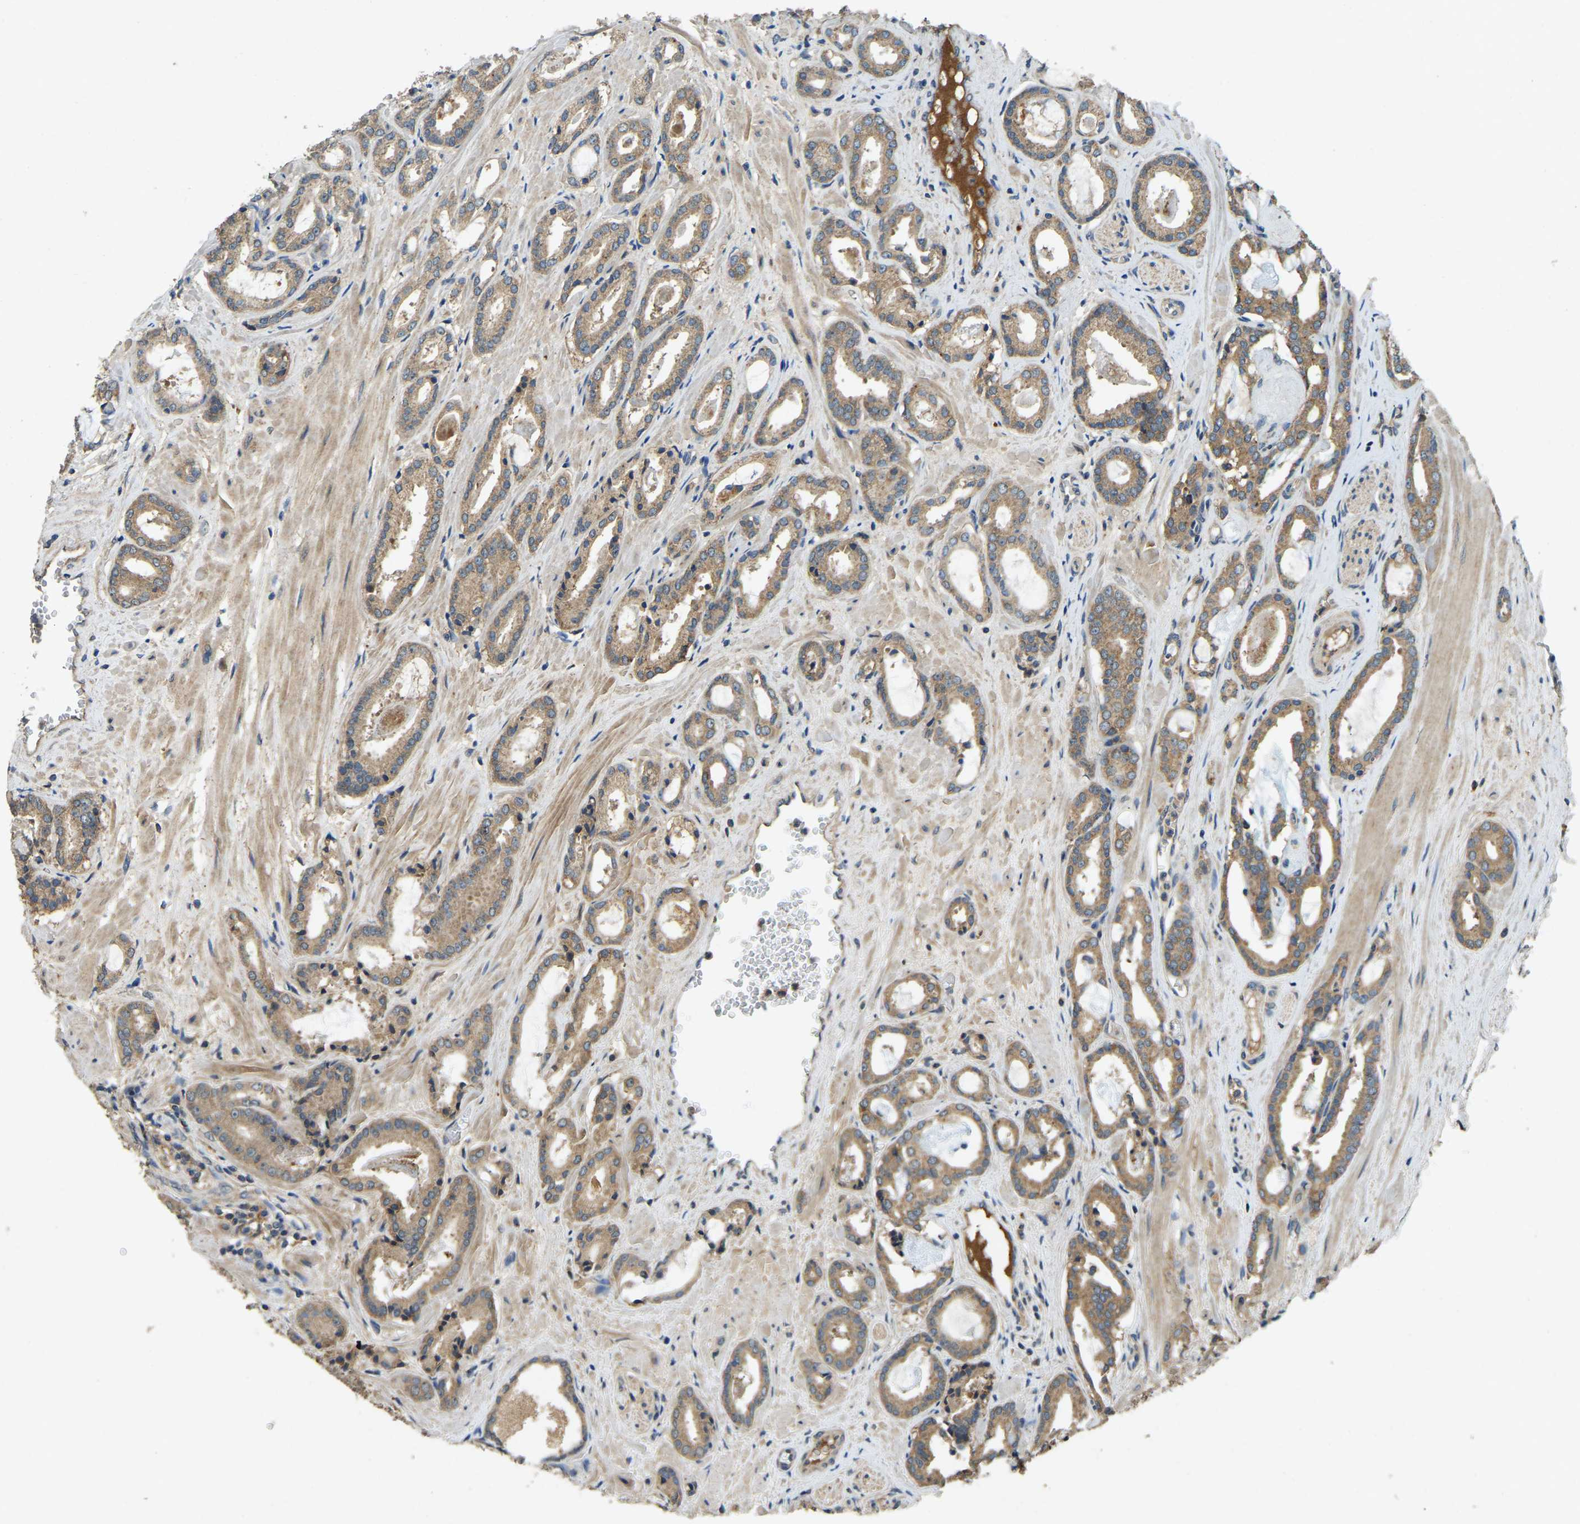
{"staining": {"intensity": "weak", "quantity": ">75%", "location": "cytoplasmic/membranous"}, "tissue": "prostate cancer", "cell_type": "Tumor cells", "image_type": "cancer", "snomed": [{"axis": "morphology", "description": "Adenocarcinoma, Low grade"}, {"axis": "topography", "description": "Prostate"}], "caption": "Protein analysis of prostate cancer (low-grade adenocarcinoma) tissue demonstrates weak cytoplasmic/membranous positivity in approximately >75% of tumor cells.", "gene": "ATP8B1", "patient": {"sex": "male", "age": 53}}